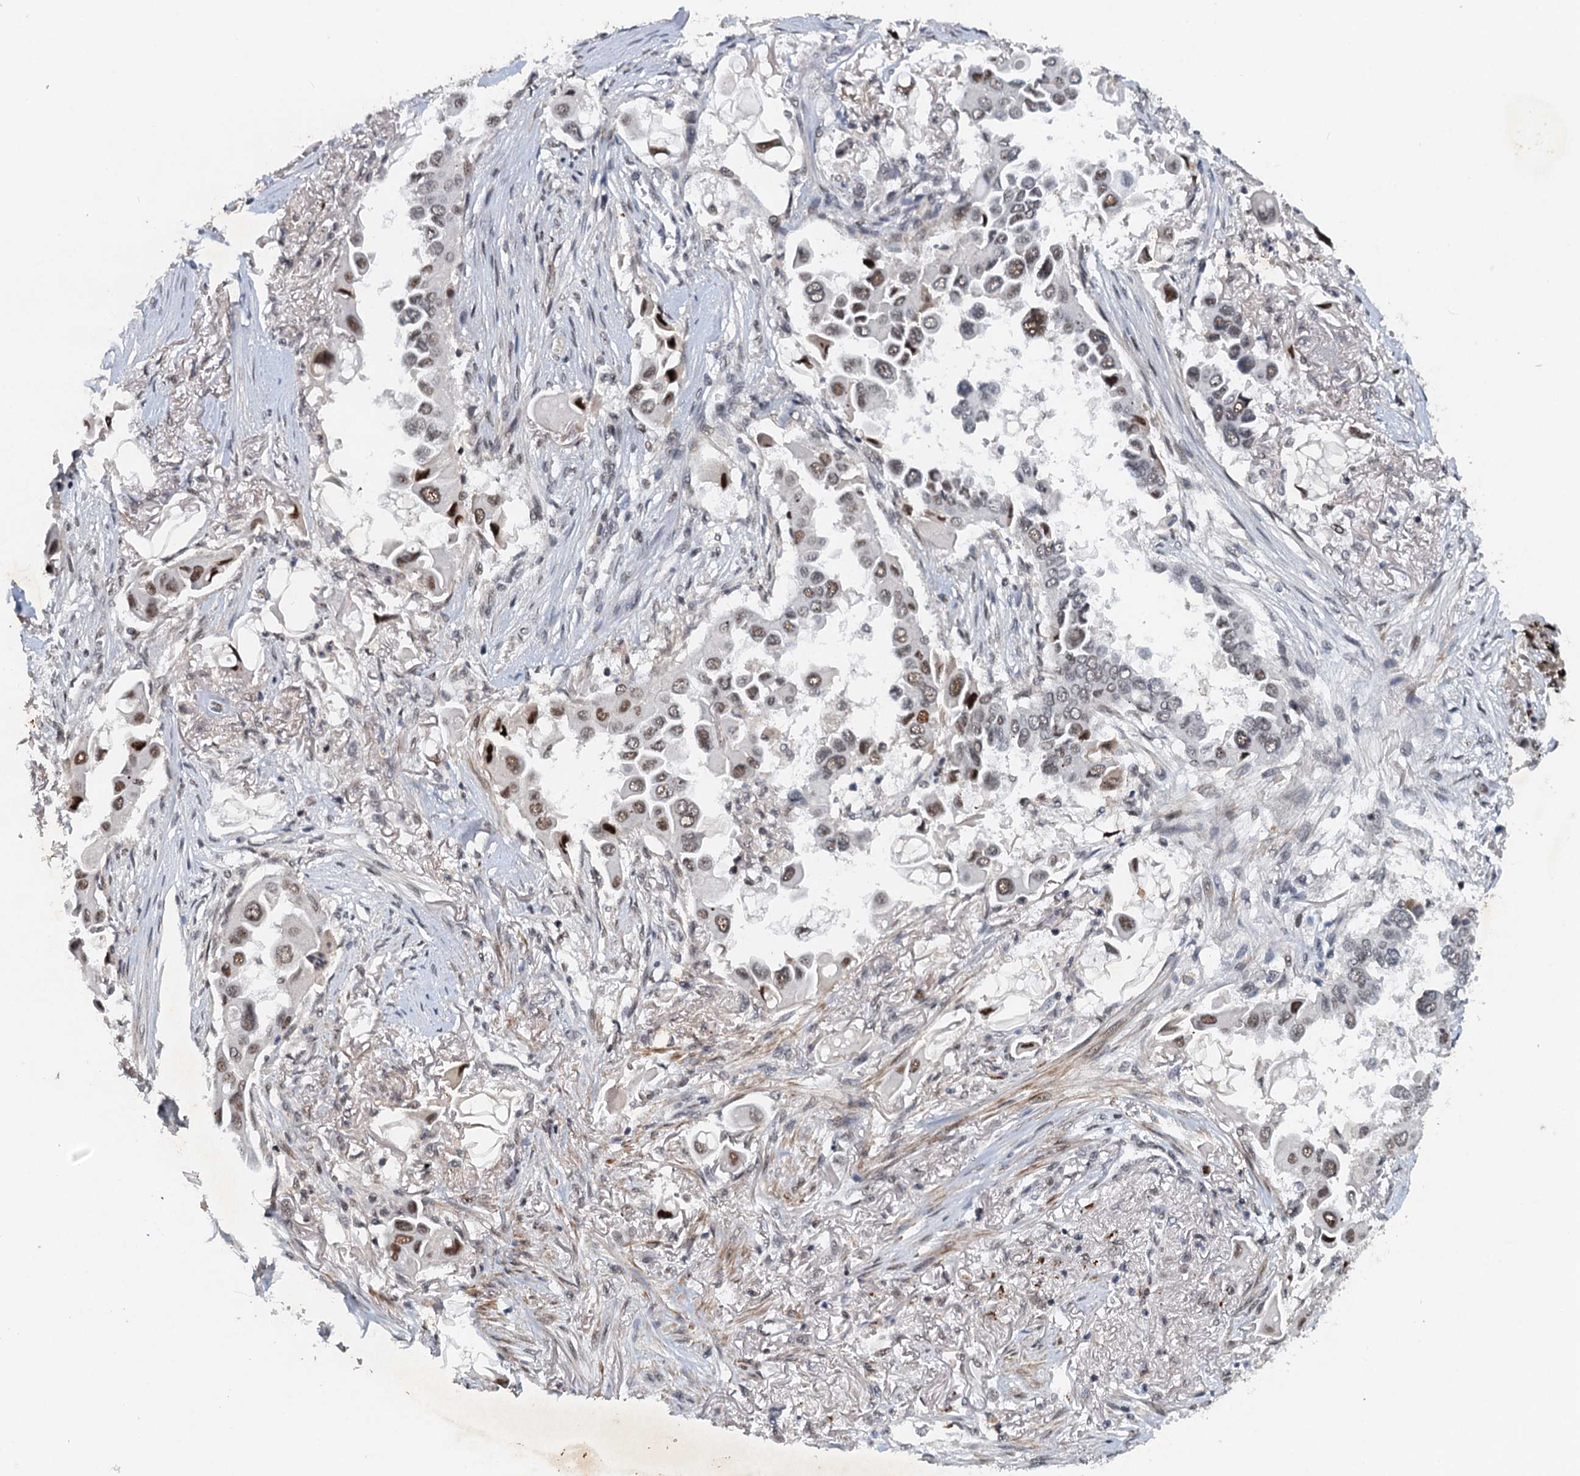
{"staining": {"intensity": "moderate", "quantity": "25%-75%", "location": "nuclear"}, "tissue": "lung cancer", "cell_type": "Tumor cells", "image_type": "cancer", "snomed": [{"axis": "morphology", "description": "Adenocarcinoma, NOS"}, {"axis": "topography", "description": "Lung"}], "caption": "Human adenocarcinoma (lung) stained with a brown dye shows moderate nuclear positive expression in about 25%-75% of tumor cells.", "gene": "CSTF3", "patient": {"sex": "female", "age": 76}}